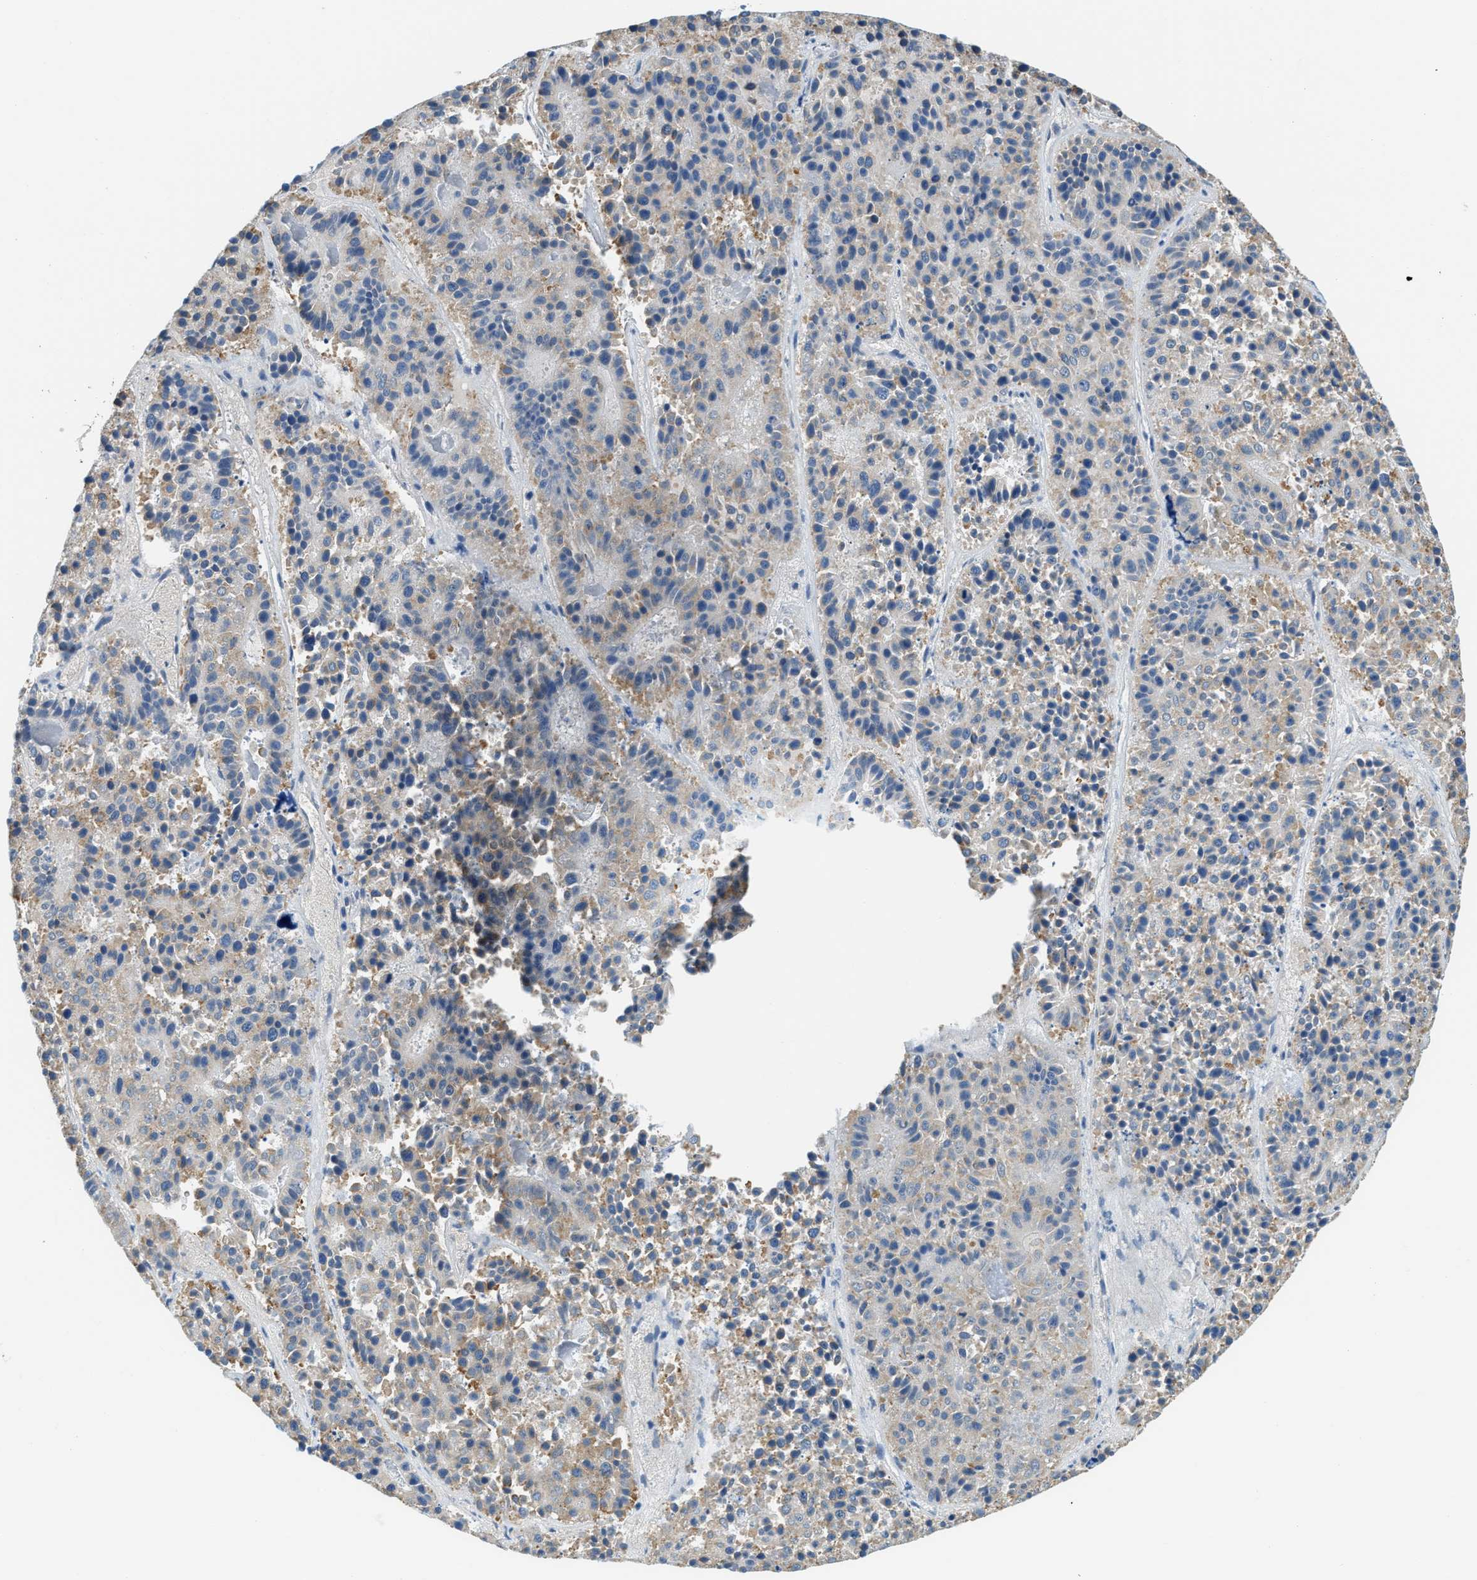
{"staining": {"intensity": "moderate", "quantity": "<25%", "location": "cytoplasmic/membranous"}, "tissue": "pancreatic cancer", "cell_type": "Tumor cells", "image_type": "cancer", "snomed": [{"axis": "morphology", "description": "Adenocarcinoma, NOS"}, {"axis": "topography", "description": "Pancreas"}], "caption": "Moderate cytoplasmic/membranous protein expression is present in approximately <25% of tumor cells in pancreatic cancer (adenocarcinoma).", "gene": "STARD3NL", "patient": {"sex": "male", "age": 50}}